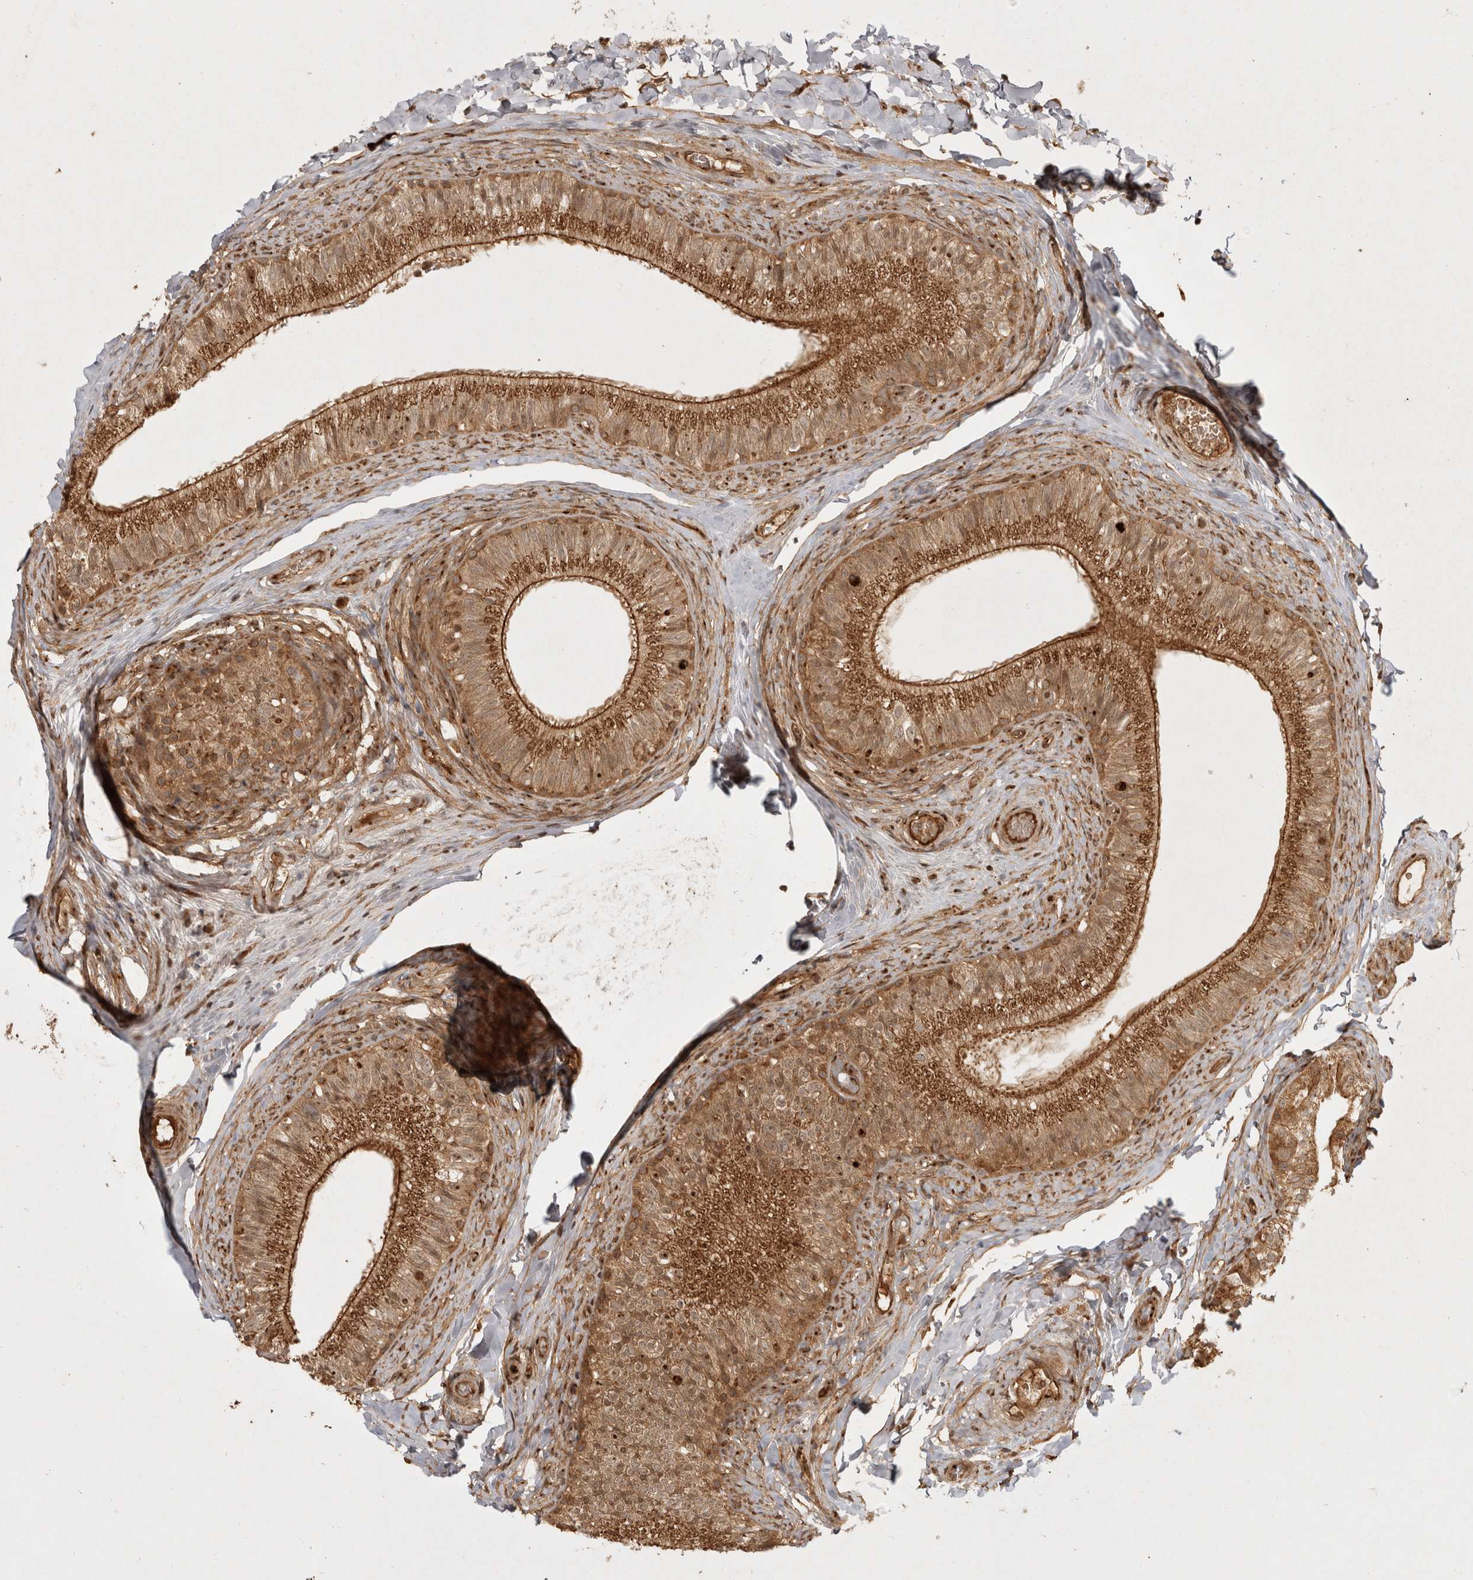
{"staining": {"intensity": "moderate", "quantity": ">75%", "location": "cytoplasmic/membranous"}, "tissue": "epididymis", "cell_type": "Glandular cells", "image_type": "normal", "snomed": [{"axis": "morphology", "description": "Normal tissue, NOS"}, {"axis": "topography", "description": "Epididymis"}], "caption": "Immunohistochemistry (IHC) (DAB) staining of unremarkable epididymis displays moderate cytoplasmic/membranous protein expression in about >75% of glandular cells. The staining was performed using DAB, with brown indicating positive protein expression. Nuclei are stained blue with hematoxylin.", "gene": "CAMSAP2", "patient": {"sex": "male", "age": 49}}